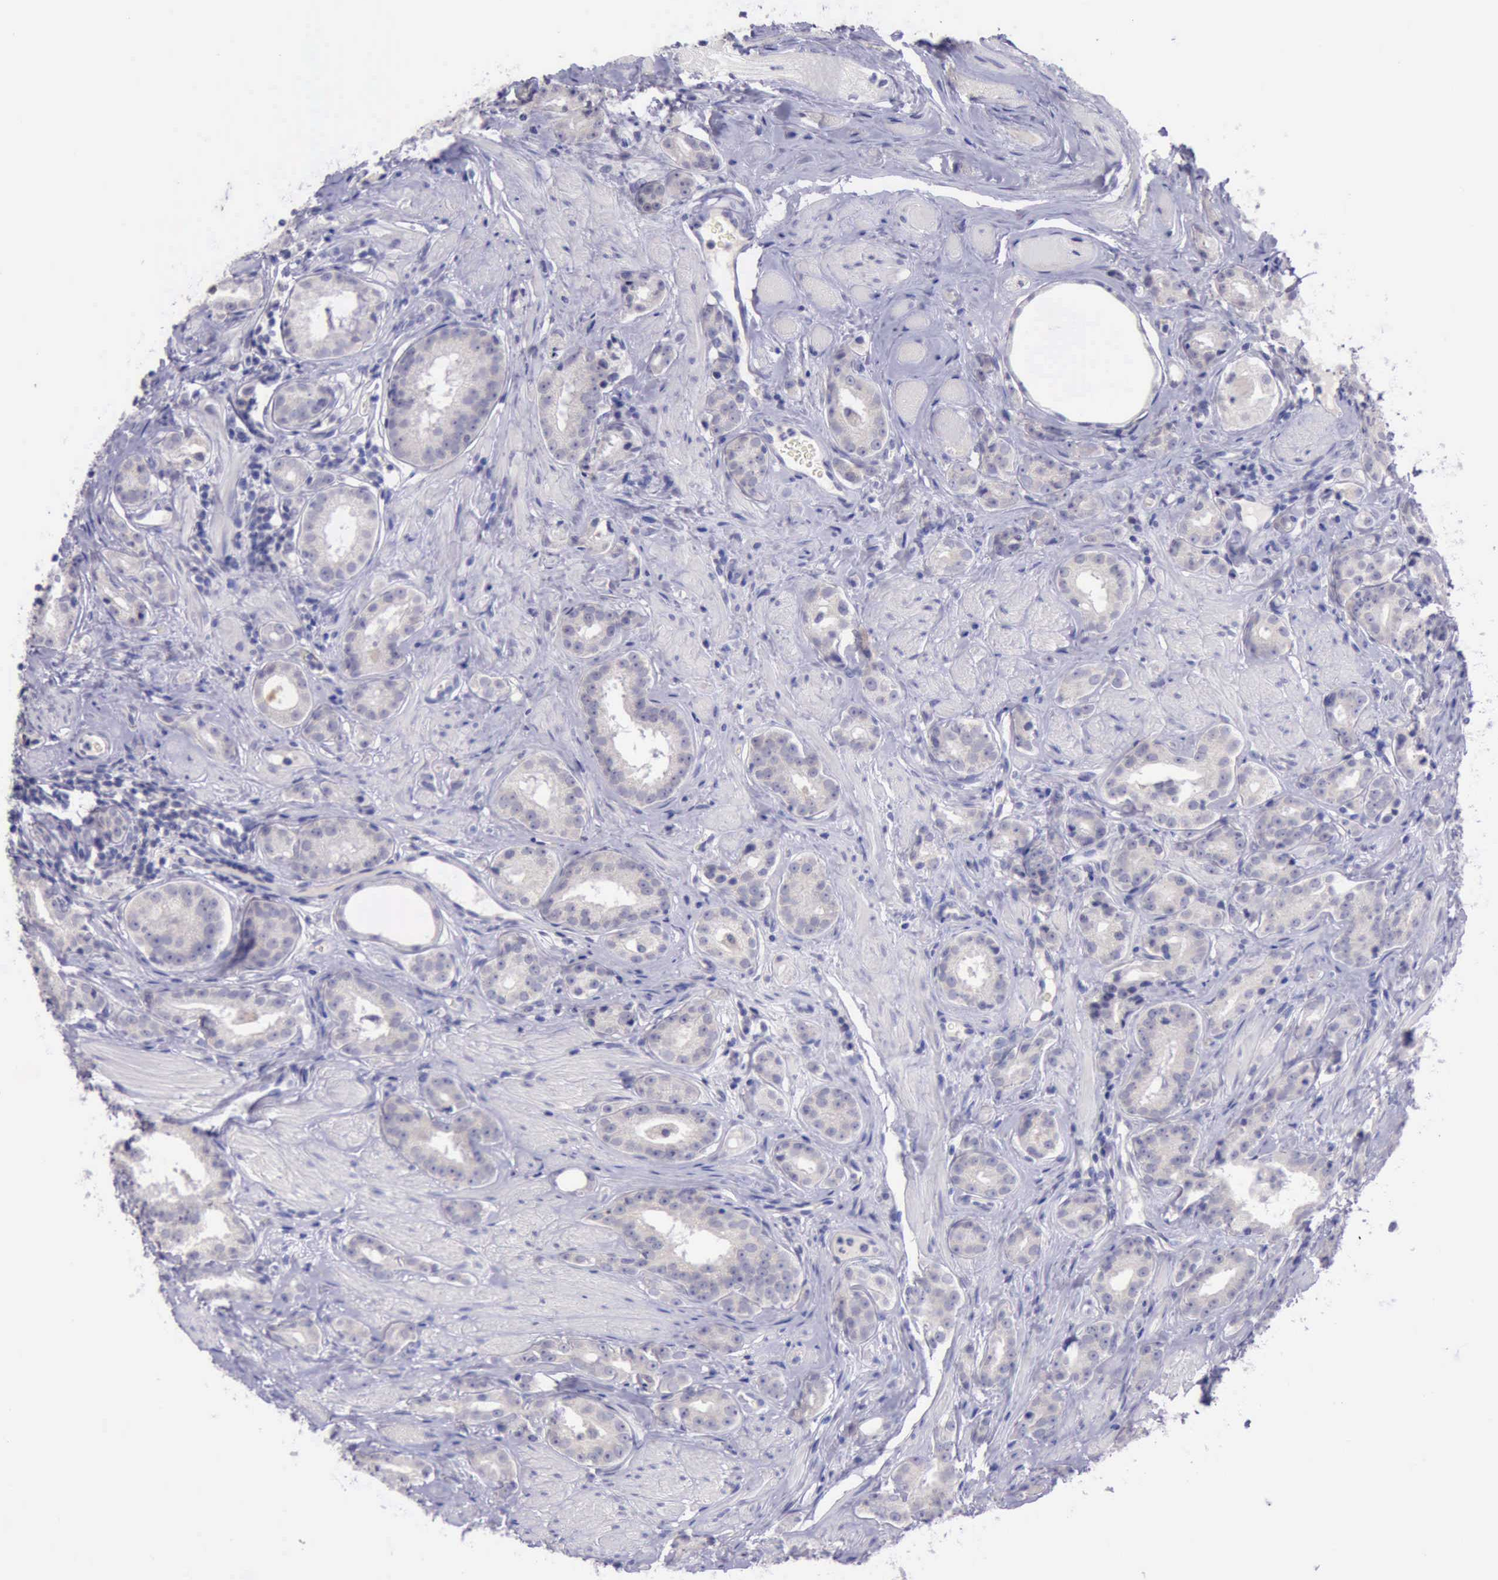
{"staining": {"intensity": "negative", "quantity": "none", "location": "none"}, "tissue": "prostate cancer", "cell_type": "Tumor cells", "image_type": "cancer", "snomed": [{"axis": "morphology", "description": "Adenocarcinoma, Medium grade"}, {"axis": "topography", "description": "Prostate"}], "caption": "Immunohistochemistry micrograph of medium-grade adenocarcinoma (prostate) stained for a protein (brown), which displays no positivity in tumor cells.", "gene": "LRFN5", "patient": {"sex": "male", "age": 53}}